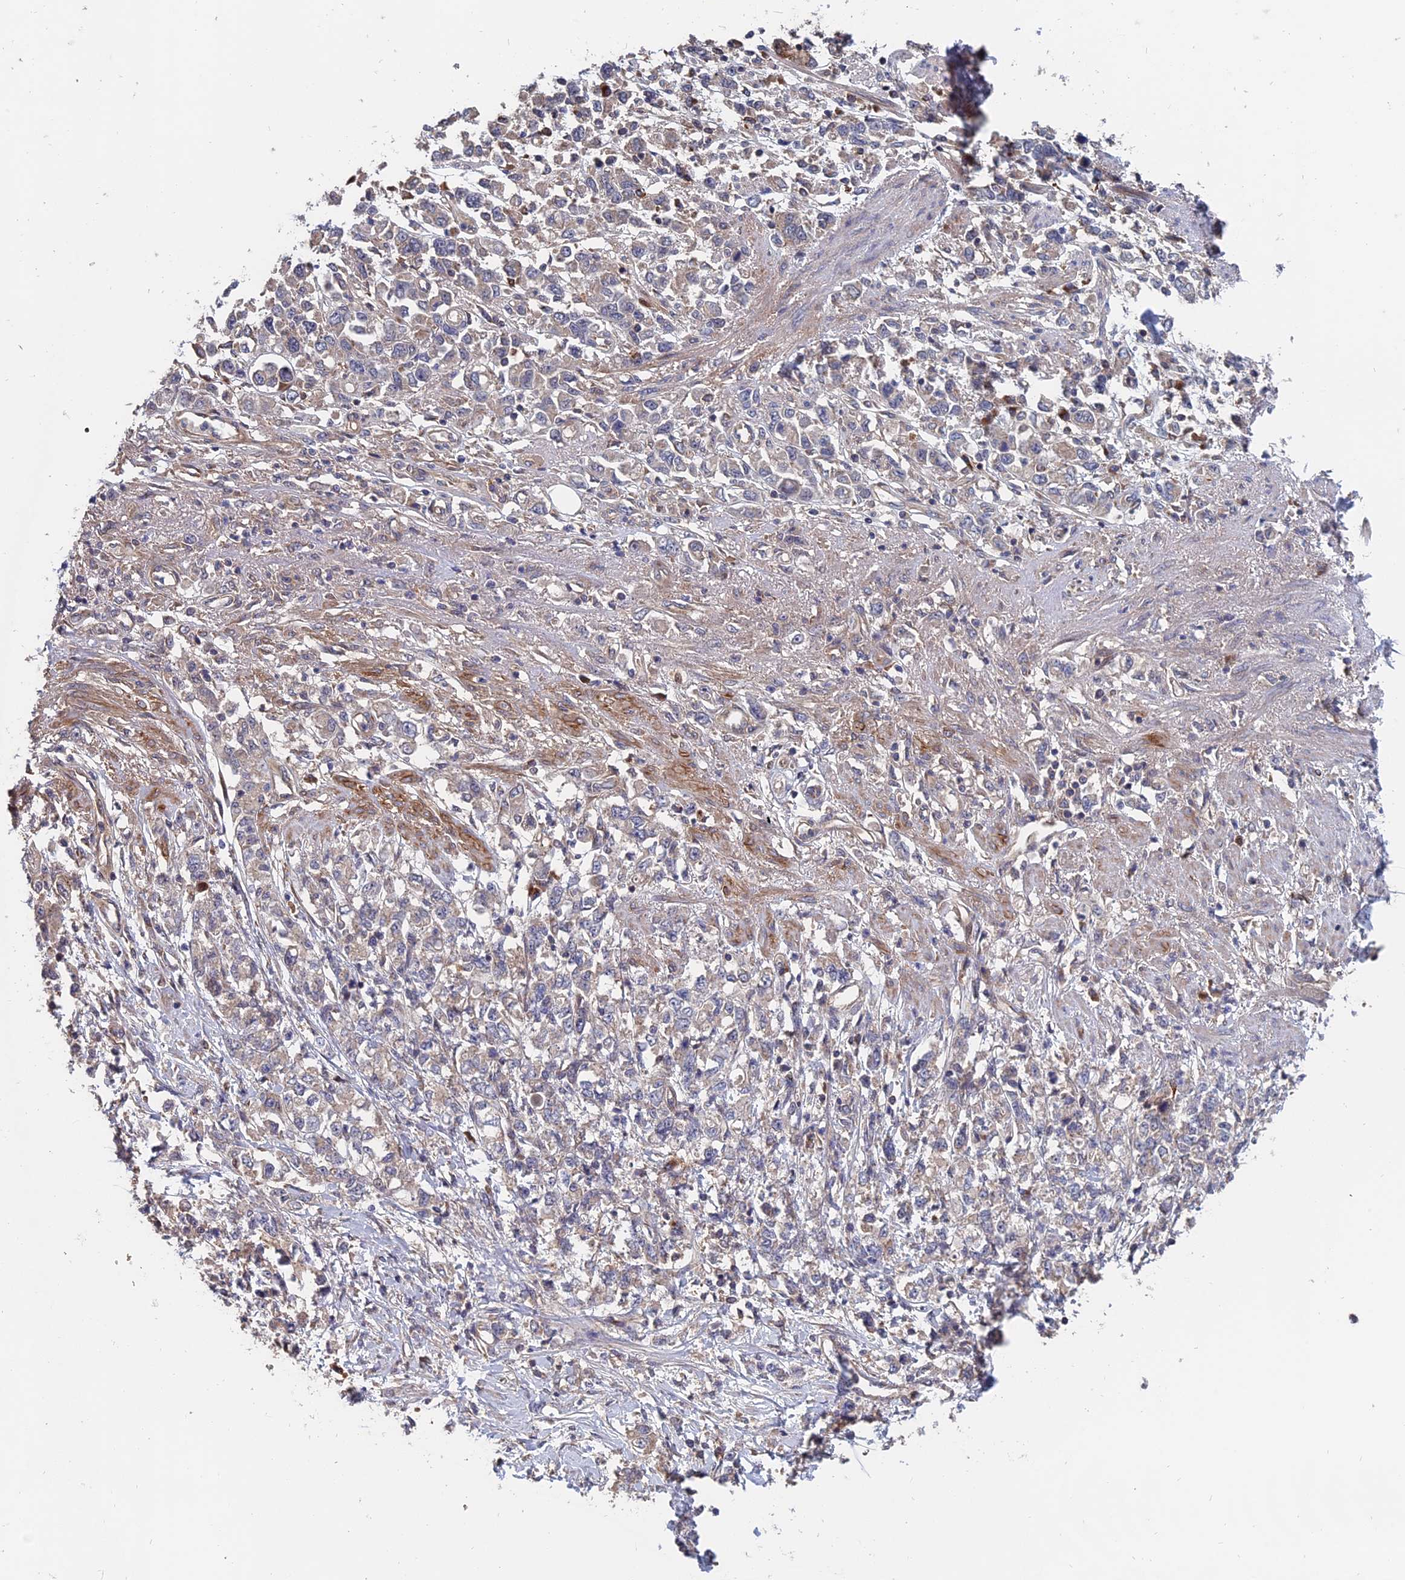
{"staining": {"intensity": "negative", "quantity": "none", "location": "none"}, "tissue": "stomach cancer", "cell_type": "Tumor cells", "image_type": "cancer", "snomed": [{"axis": "morphology", "description": "Adenocarcinoma, NOS"}, {"axis": "topography", "description": "Stomach"}], "caption": "Adenocarcinoma (stomach) stained for a protein using immunohistochemistry exhibits no staining tumor cells.", "gene": "TRAPPC2L", "patient": {"sex": "female", "age": 76}}